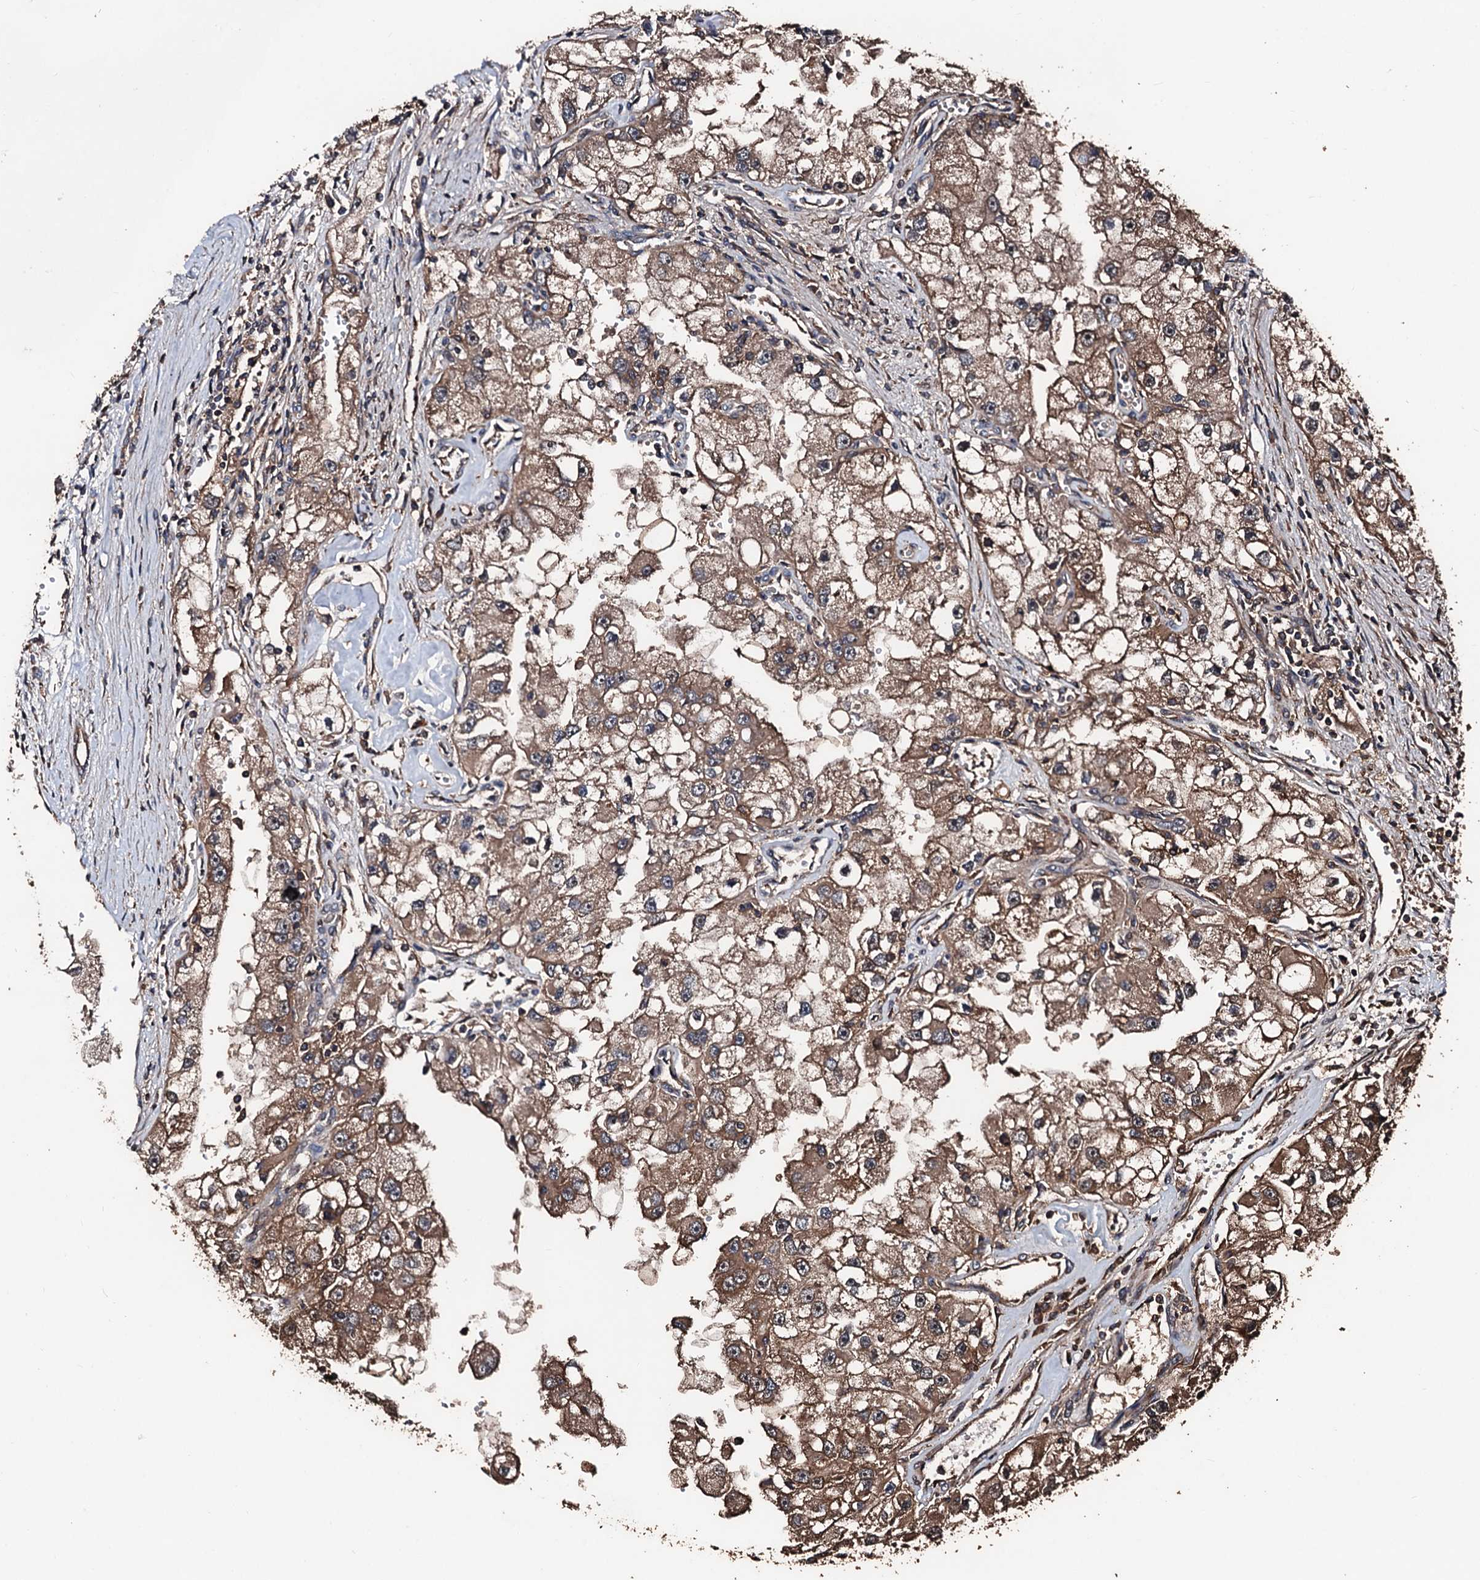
{"staining": {"intensity": "moderate", "quantity": ">75%", "location": "cytoplasmic/membranous"}, "tissue": "renal cancer", "cell_type": "Tumor cells", "image_type": "cancer", "snomed": [{"axis": "morphology", "description": "Adenocarcinoma, NOS"}, {"axis": "topography", "description": "Kidney"}], "caption": "Renal adenocarcinoma stained with a brown dye demonstrates moderate cytoplasmic/membranous positive expression in approximately >75% of tumor cells.", "gene": "KIF18A", "patient": {"sex": "male", "age": 63}}